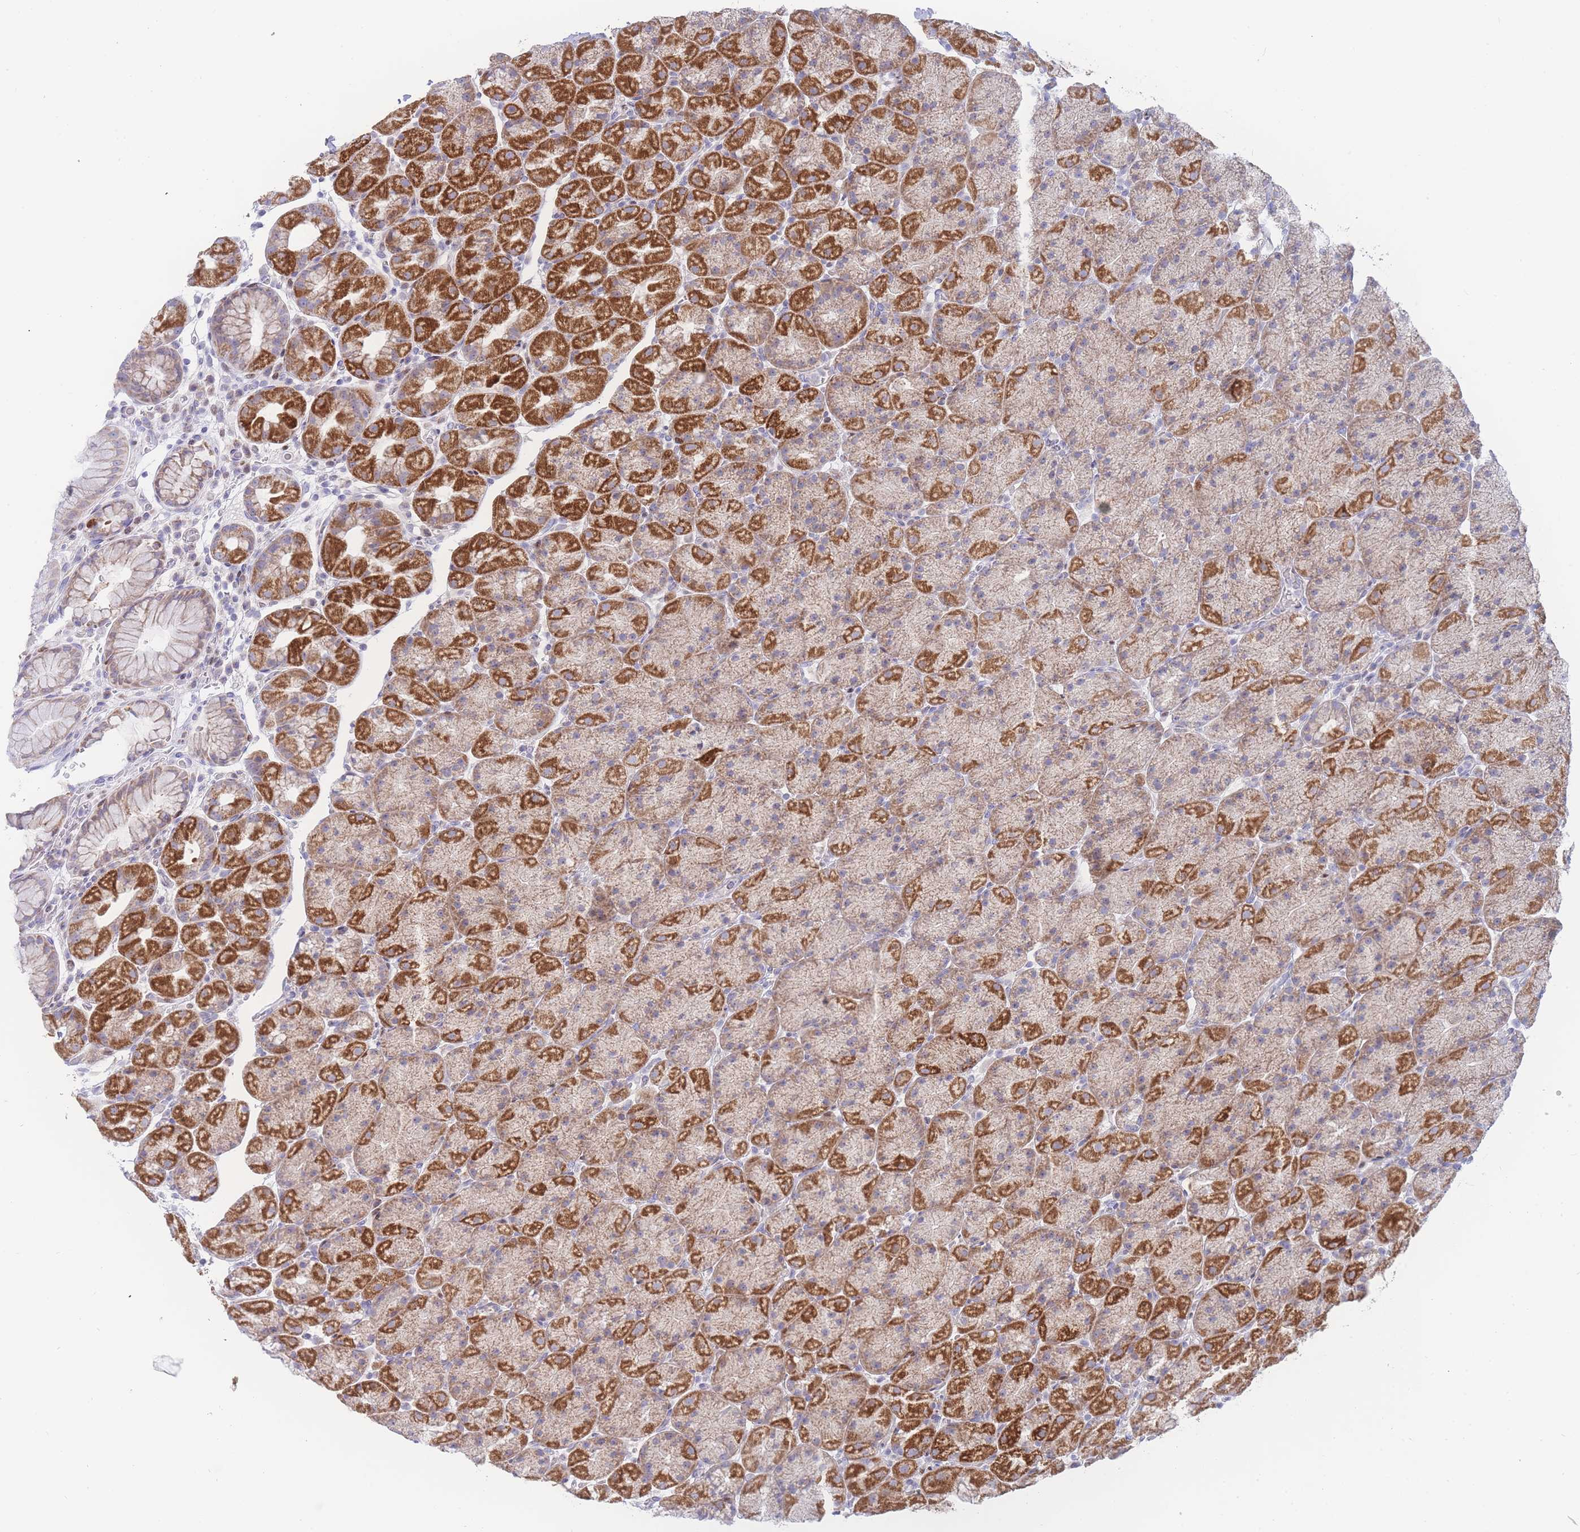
{"staining": {"intensity": "strong", "quantity": "25%-75%", "location": "cytoplasmic/membranous"}, "tissue": "stomach", "cell_type": "Glandular cells", "image_type": "normal", "snomed": [{"axis": "morphology", "description": "Normal tissue, NOS"}, {"axis": "topography", "description": "Stomach, upper"}, {"axis": "topography", "description": "Stomach, lower"}], "caption": "Protein staining displays strong cytoplasmic/membranous expression in about 25%-75% of glandular cells in unremarkable stomach. (DAB (3,3'-diaminobenzidine) = brown stain, brightfield microscopy at high magnification).", "gene": "GPAM", "patient": {"sex": "male", "age": 67}}